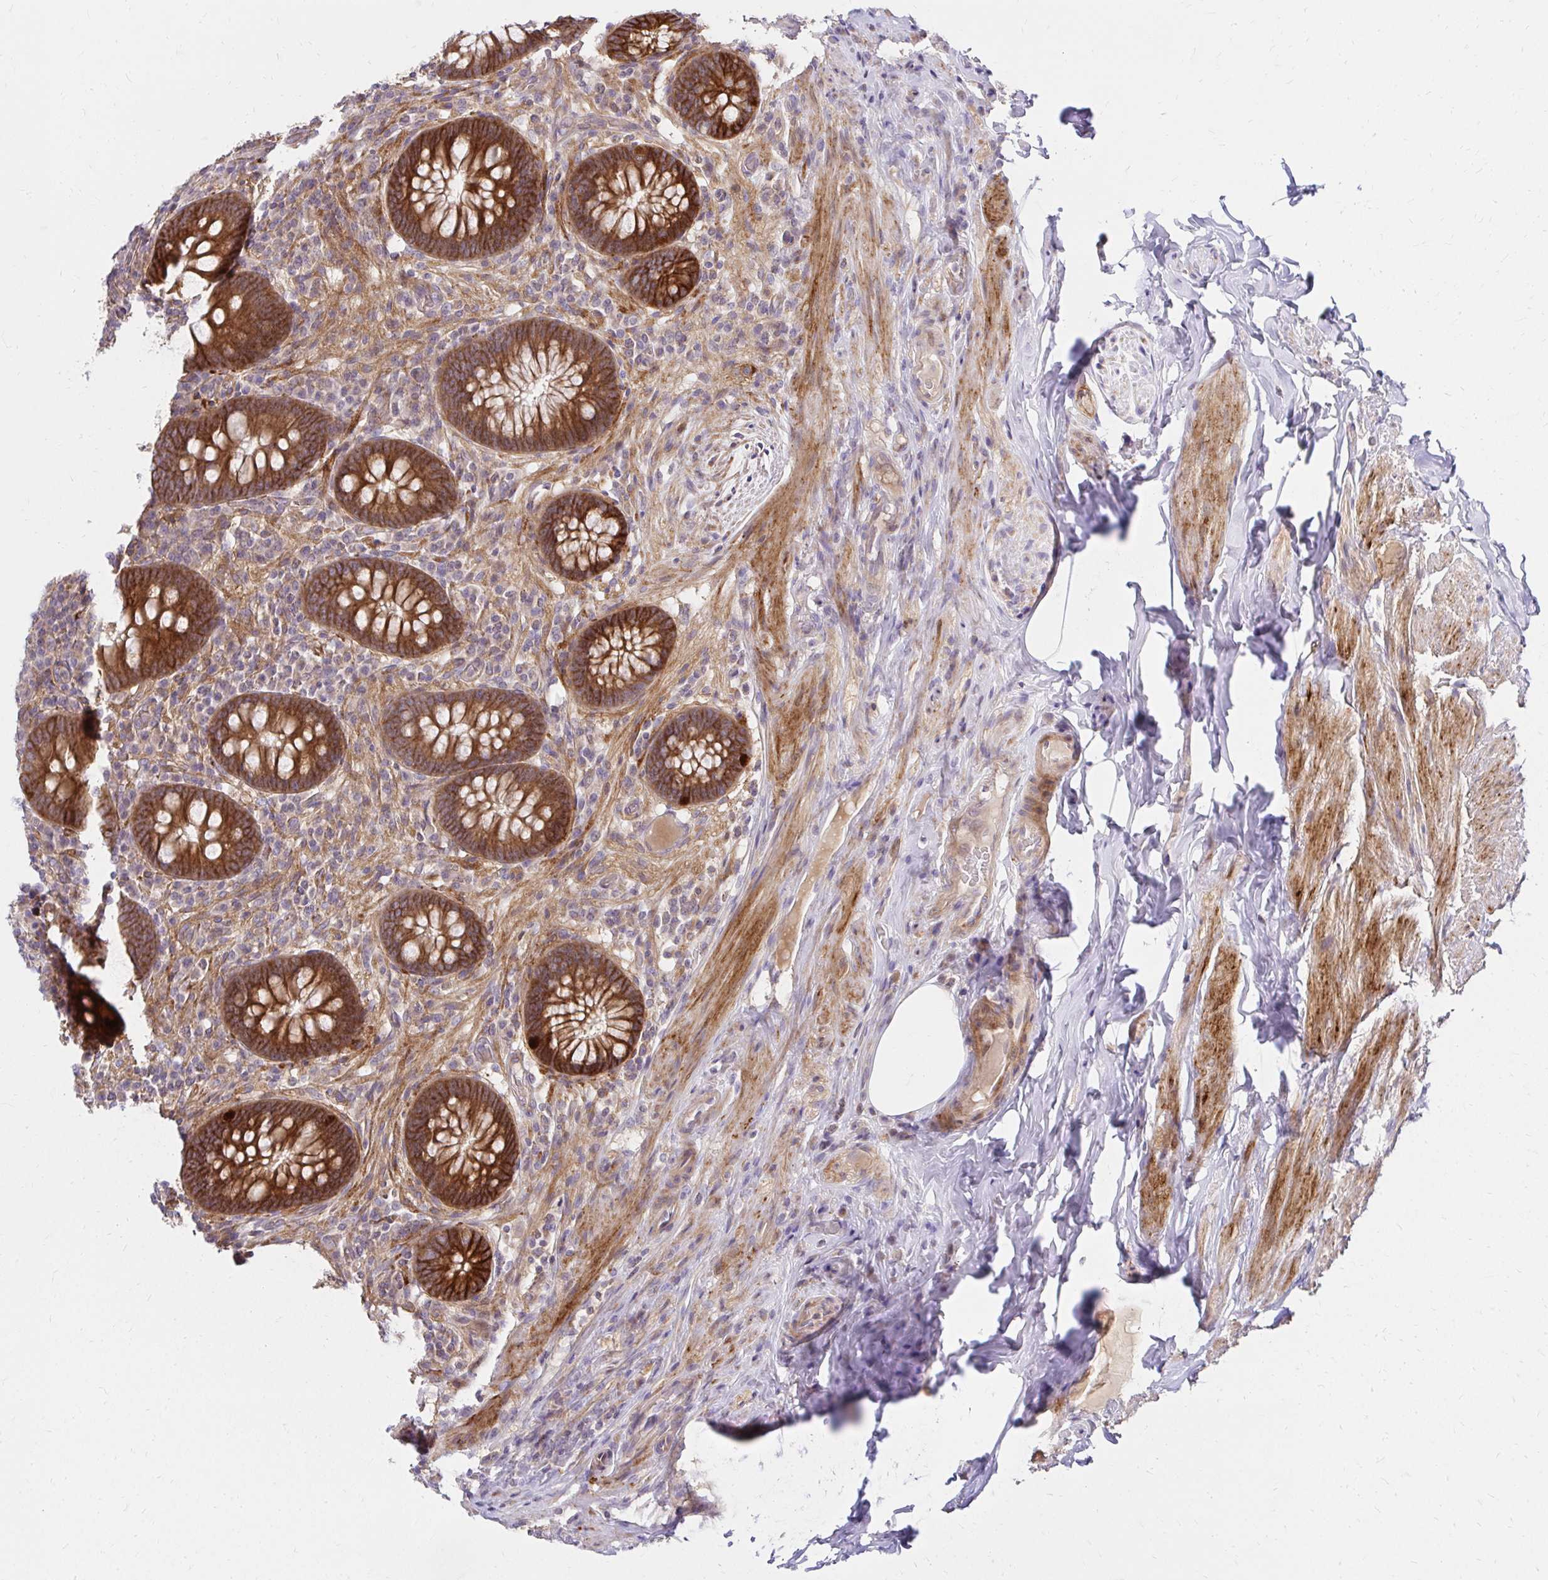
{"staining": {"intensity": "strong", "quantity": ">75%", "location": "cytoplasmic/membranous"}, "tissue": "appendix", "cell_type": "Glandular cells", "image_type": "normal", "snomed": [{"axis": "morphology", "description": "Normal tissue, NOS"}, {"axis": "topography", "description": "Appendix"}], "caption": "Glandular cells exhibit high levels of strong cytoplasmic/membranous staining in about >75% of cells in normal human appendix. (Stains: DAB in brown, nuclei in blue, Microscopy: brightfield microscopy at high magnification).", "gene": "ITGA2", "patient": {"sex": "male", "age": 71}}